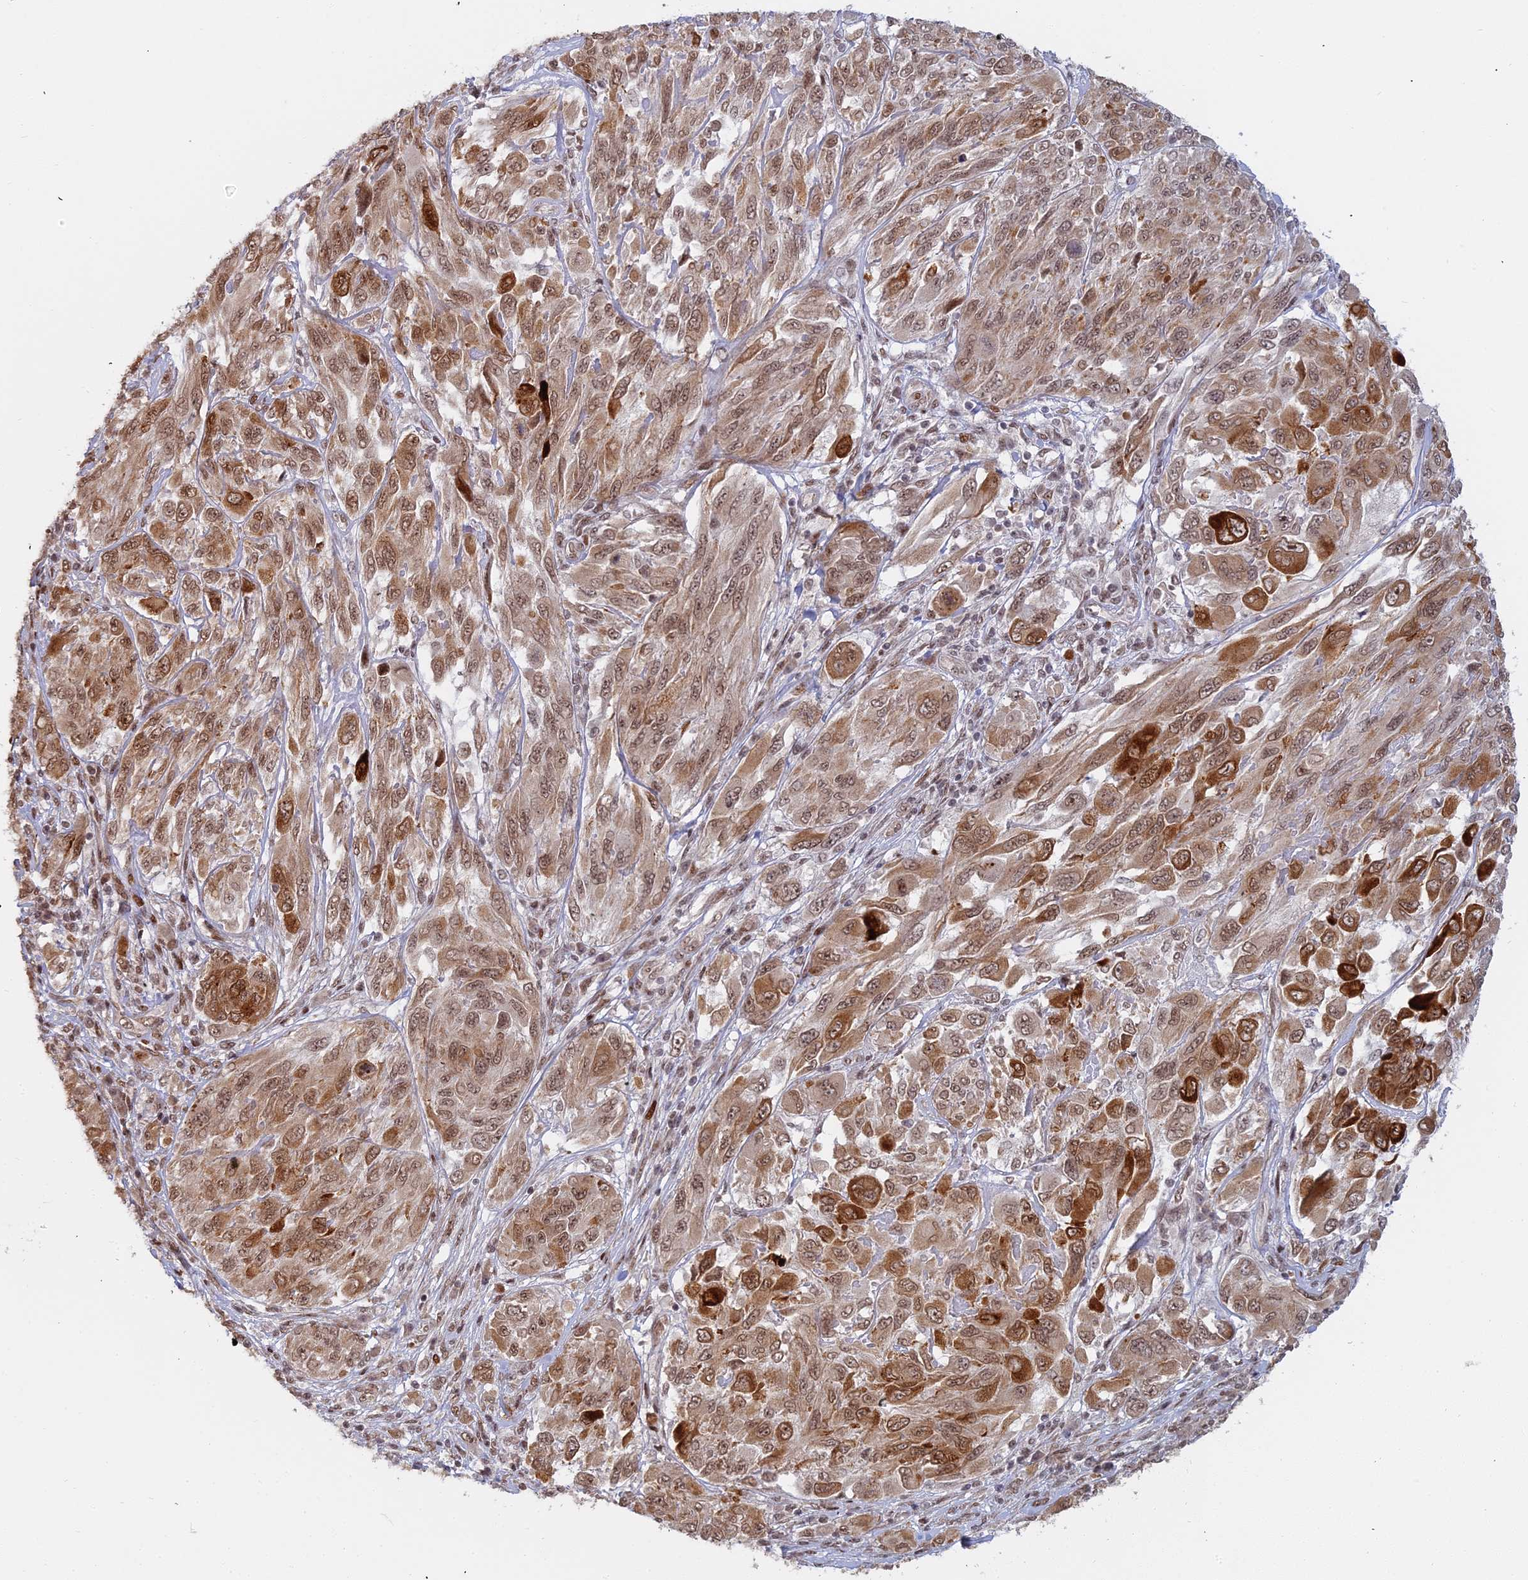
{"staining": {"intensity": "strong", "quantity": "25%-75%", "location": "cytoplasmic/membranous,nuclear"}, "tissue": "melanoma", "cell_type": "Tumor cells", "image_type": "cancer", "snomed": [{"axis": "morphology", "description": "Malignant melanoma, NOS"}, {"axis": "topography", "description": "Skin"}], "caption": "Human melanoma stained with a brown dye demonstrates strong cytoplasmic/membranous and nuclear positive staining in about 25%-75% of tumor cells.", "gene": "ABCA2", "patient": {"sex": "female", "age": 91}}